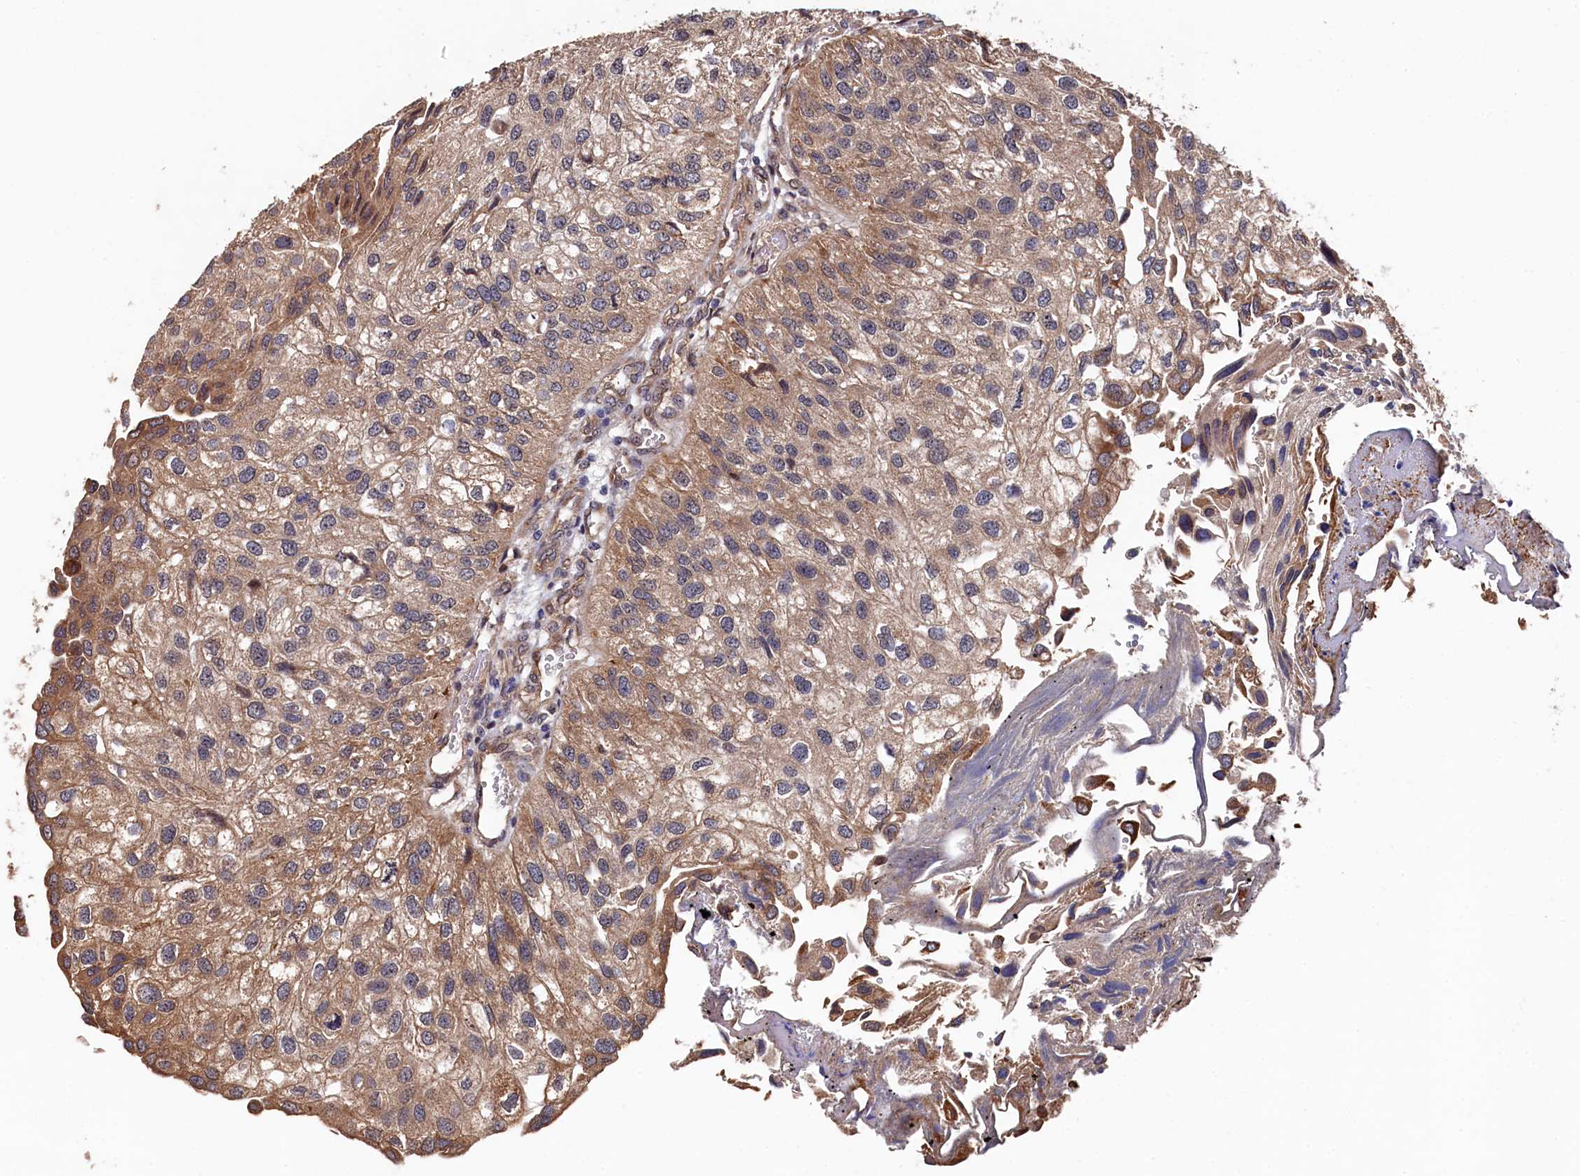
{"staining": {"intensity": "weak", "quantity": ">75%", "location": "cytoplasmic/membranous"}, "tissue": "urothelial cancer", "cell_type": "Tumor cells", "image_type": "cancer", "snomed": [{"axis": "morphology", "description": "Urothelial carcinoma, Low grade"}, {"axis": "topography", "description": "Urinary bladder"}], "caption": "Low-grade urothelial carcinoma stained with a brown dye displays weak cytoplasmic/membranous positive positivity in about >75% of tumor cells.", "gene": "SLC12A4", "patient": {"sex": "female", "age": 89}}